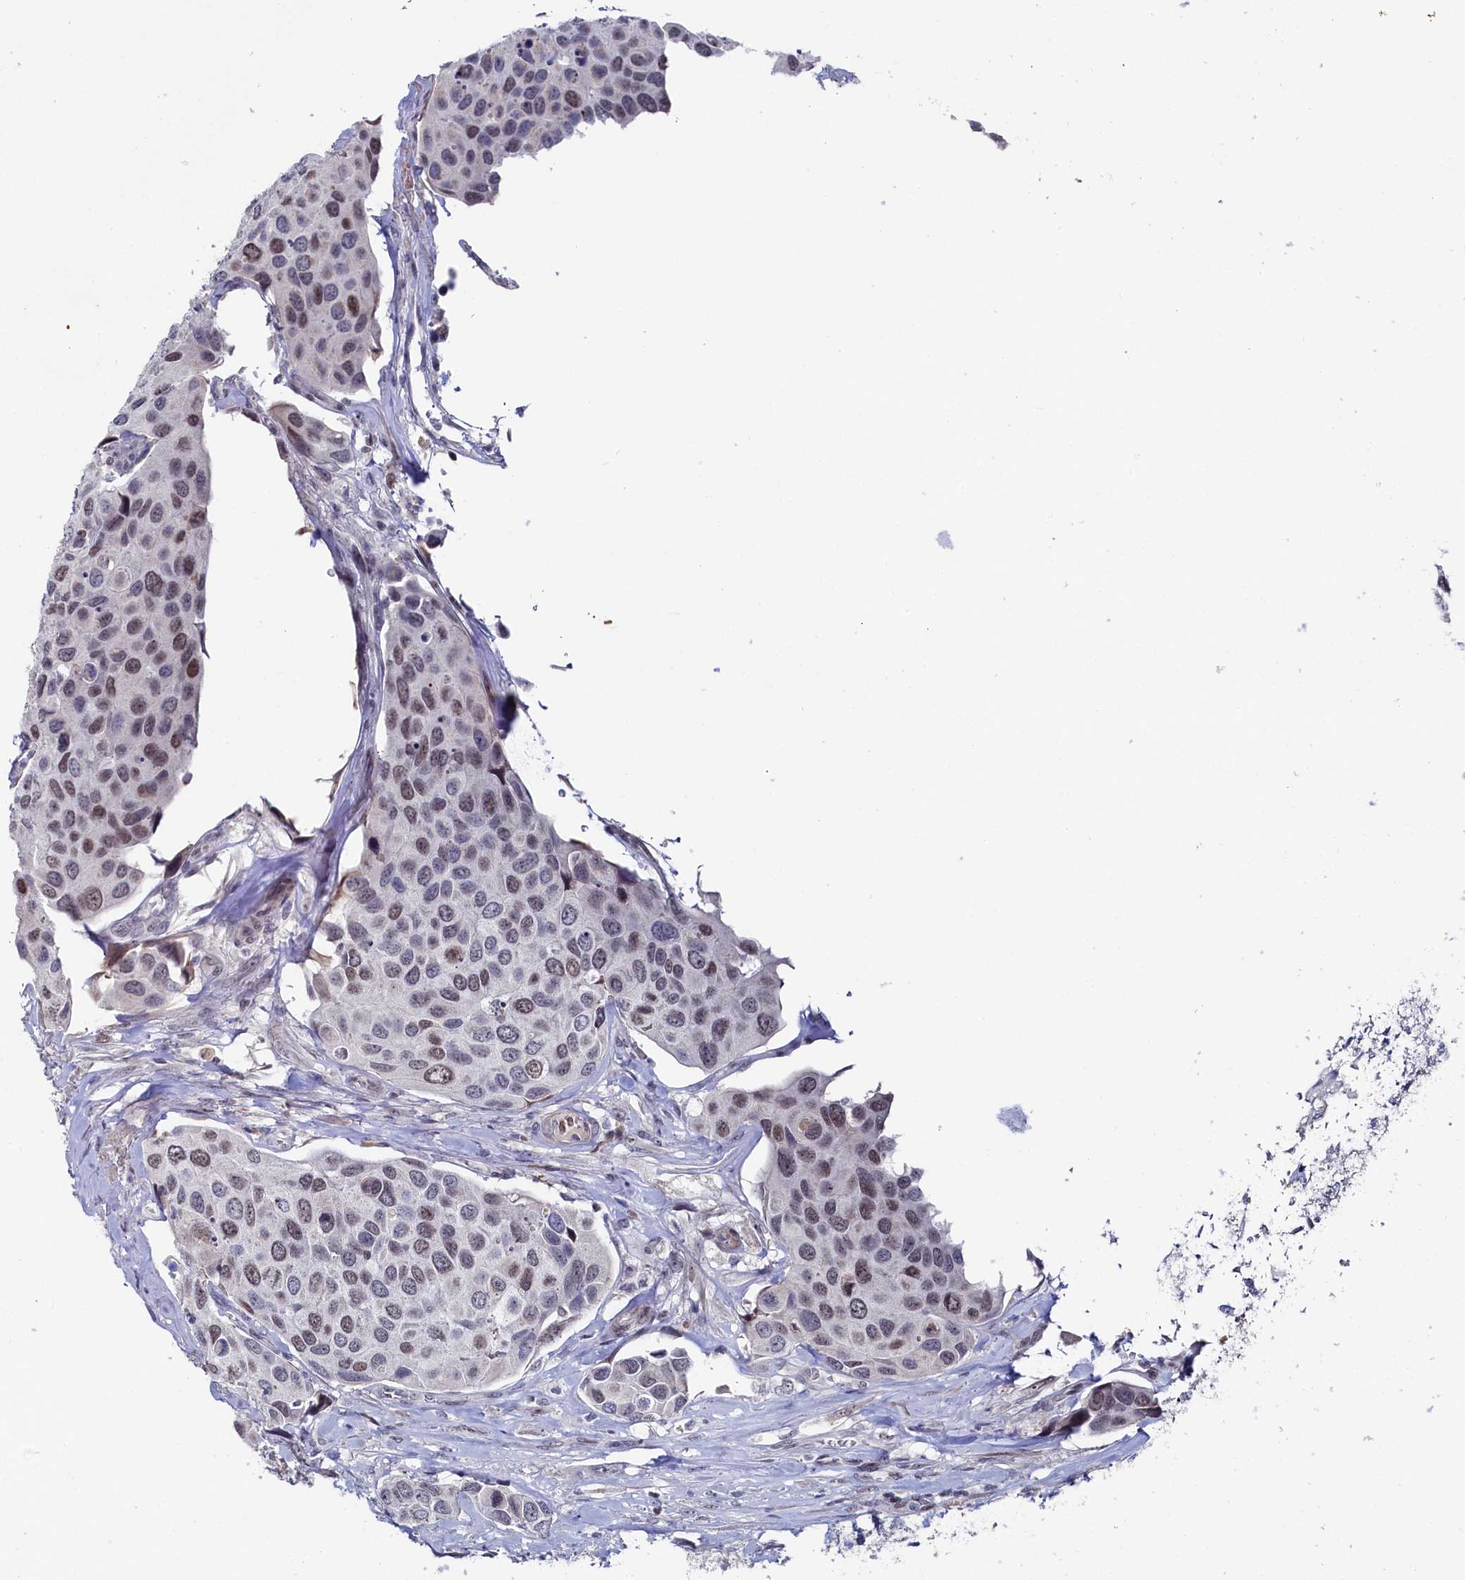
{"staining": {"intensity": "weak", "quantity": ">75%", "location": "nuclear"}, "tissue": "urothelial cancer", "cell_type": "Tumor cells", "image_type": "cancer", "snomed": [{"axis": "morphology", "description": "Urothelial carcinoma, High grade"}, {"axis": "topography", "description": "Urinary bladder"}], "caption": "Protein staining shows weak nuclear expression in about >75% of tumor cells in high-grade urothelial carcinoma.", "gene": "TIGD4", "patient": {"sex": "male", "age": 74}}